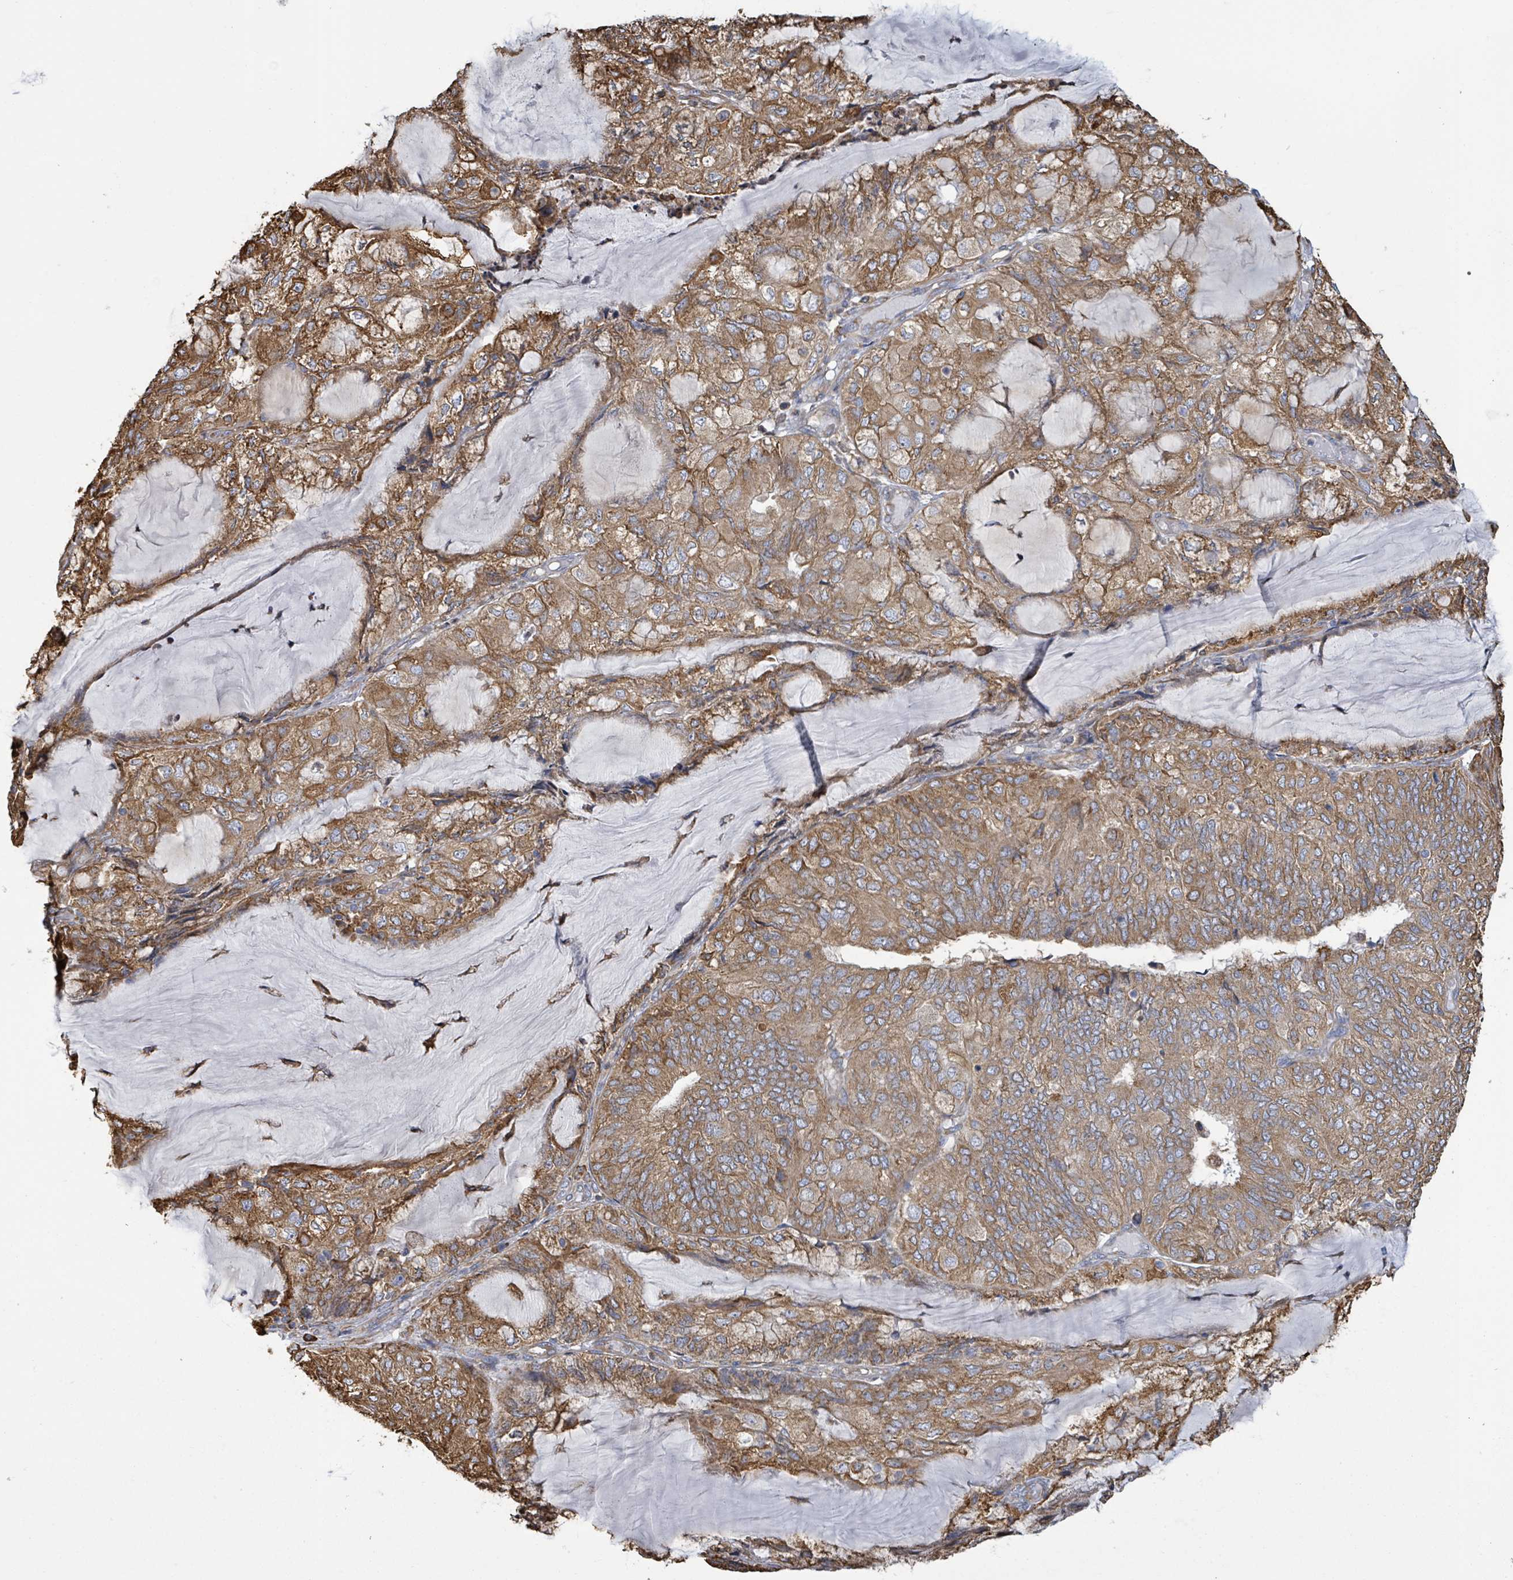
{"staining": {"intensity": "strong", "quantity": ">75%", "location": "cytoplasmic/membranous"}, "tissue": "endometrial cancer", "cell_type": "Tumor cells", "image_type": "cancer", "snomed": [{"axis": "morphology", "description": "Adenocarcinoma, NOS"}, {"axis": "topography", "description": "Endometrium"}], "caption": "A brown stain shows strong cytoplasmic/membranous positivity of a protein in human endometrial adenocarcinoma tumor cells.", "gene": "RFPL4A", "patient": {"sex": "female", "age": 81}}